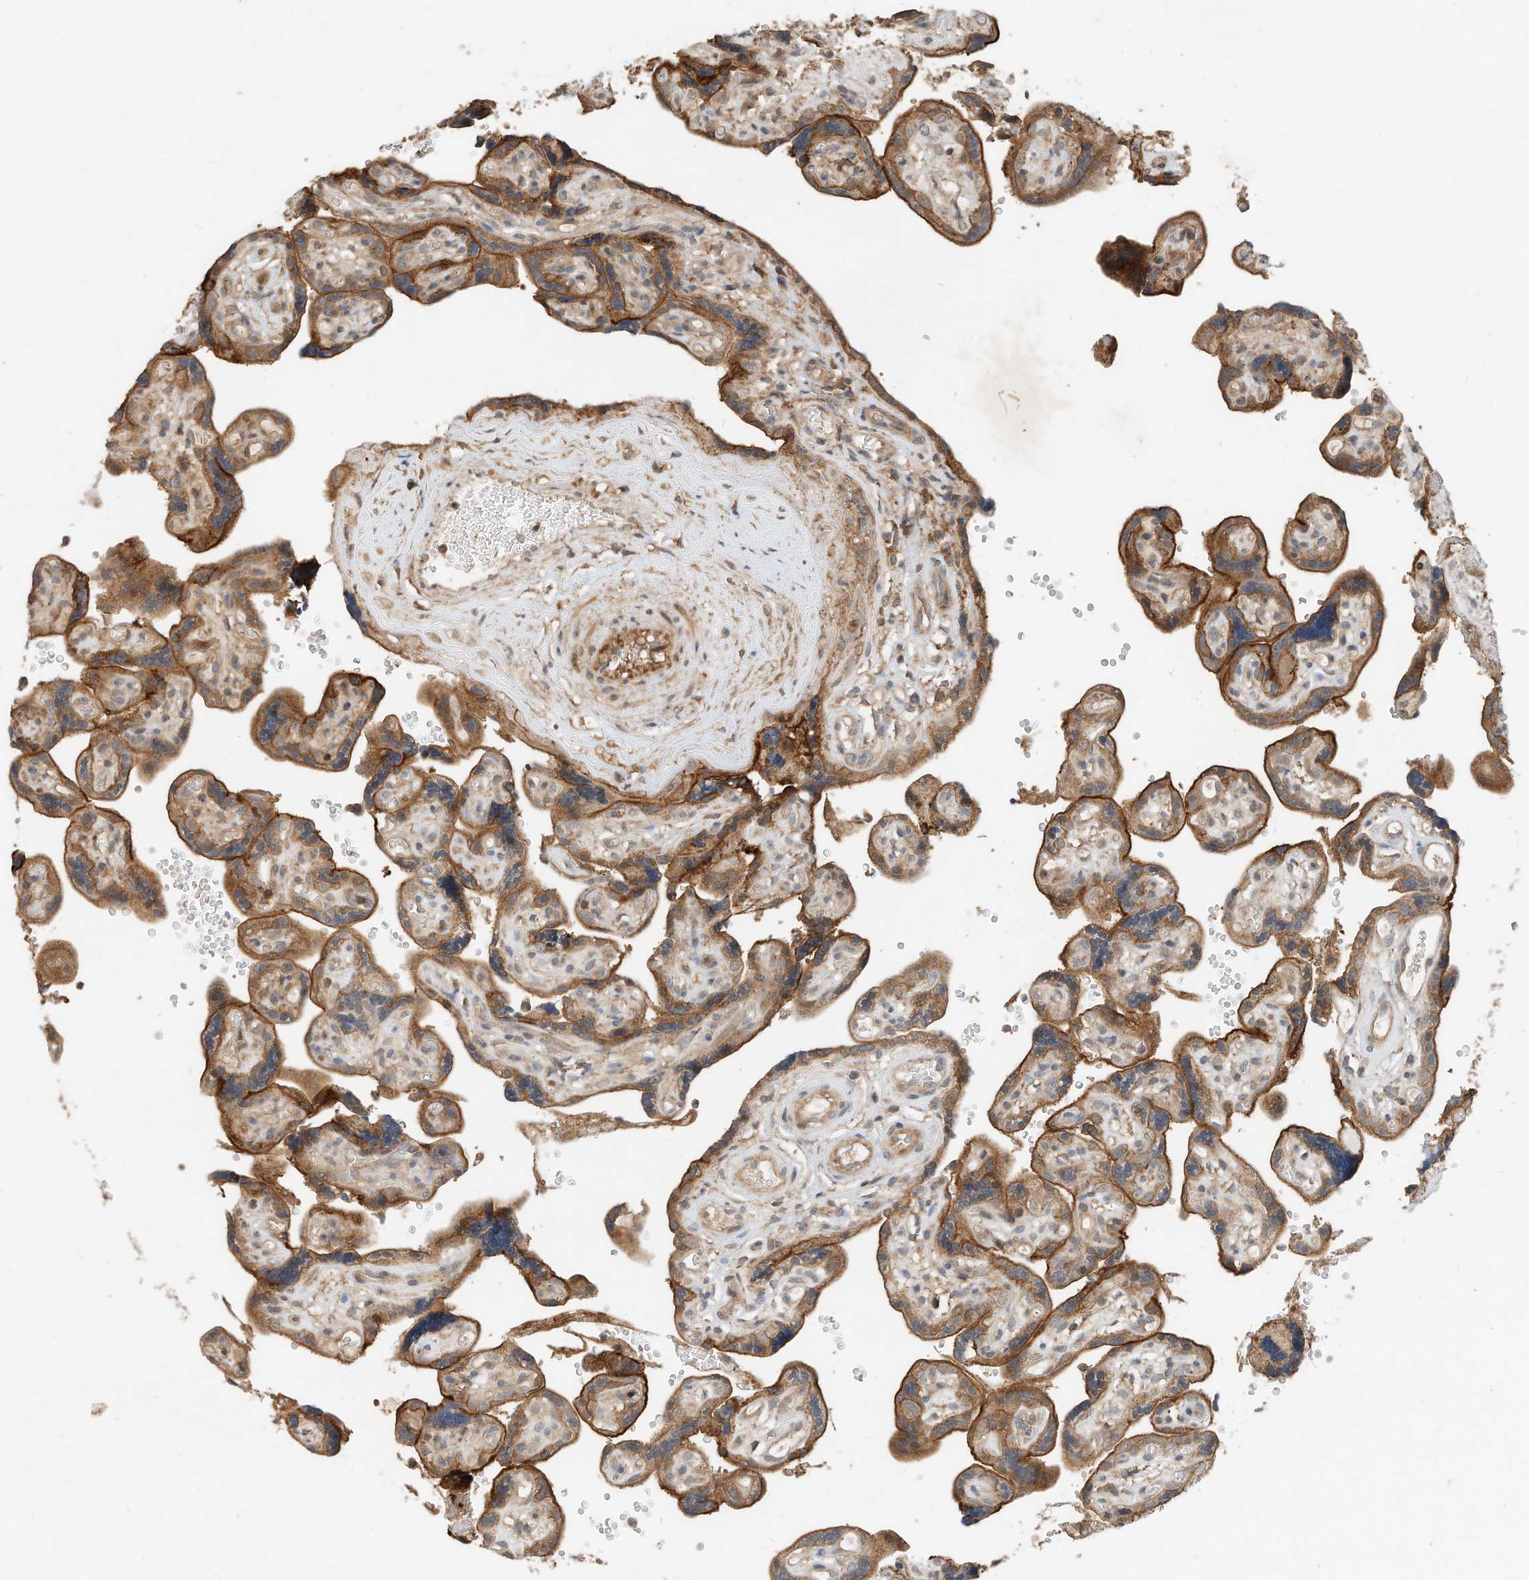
{"staining": {"intensity": "moderate", "quantity": ">75%", "location": "cytoplasmic/membranous"}, "tissue": "placenta", "cell_type": "Decidual cells", "image_type": "normal", "snomed": [{"axis": "morphology", "description": "Normal tissue, NOS"}, {"axis": "topography", "description": "Placenta"}], "caption": "This micrograph shows immunohistochemistry (IHC) staining of benign human placenta, with medium moderate cytoplasmic/membranous staining in approximately >75% of decidual cells.", "gene": "CPAMD8", "patient": {"sex": "female", "age": 30}}